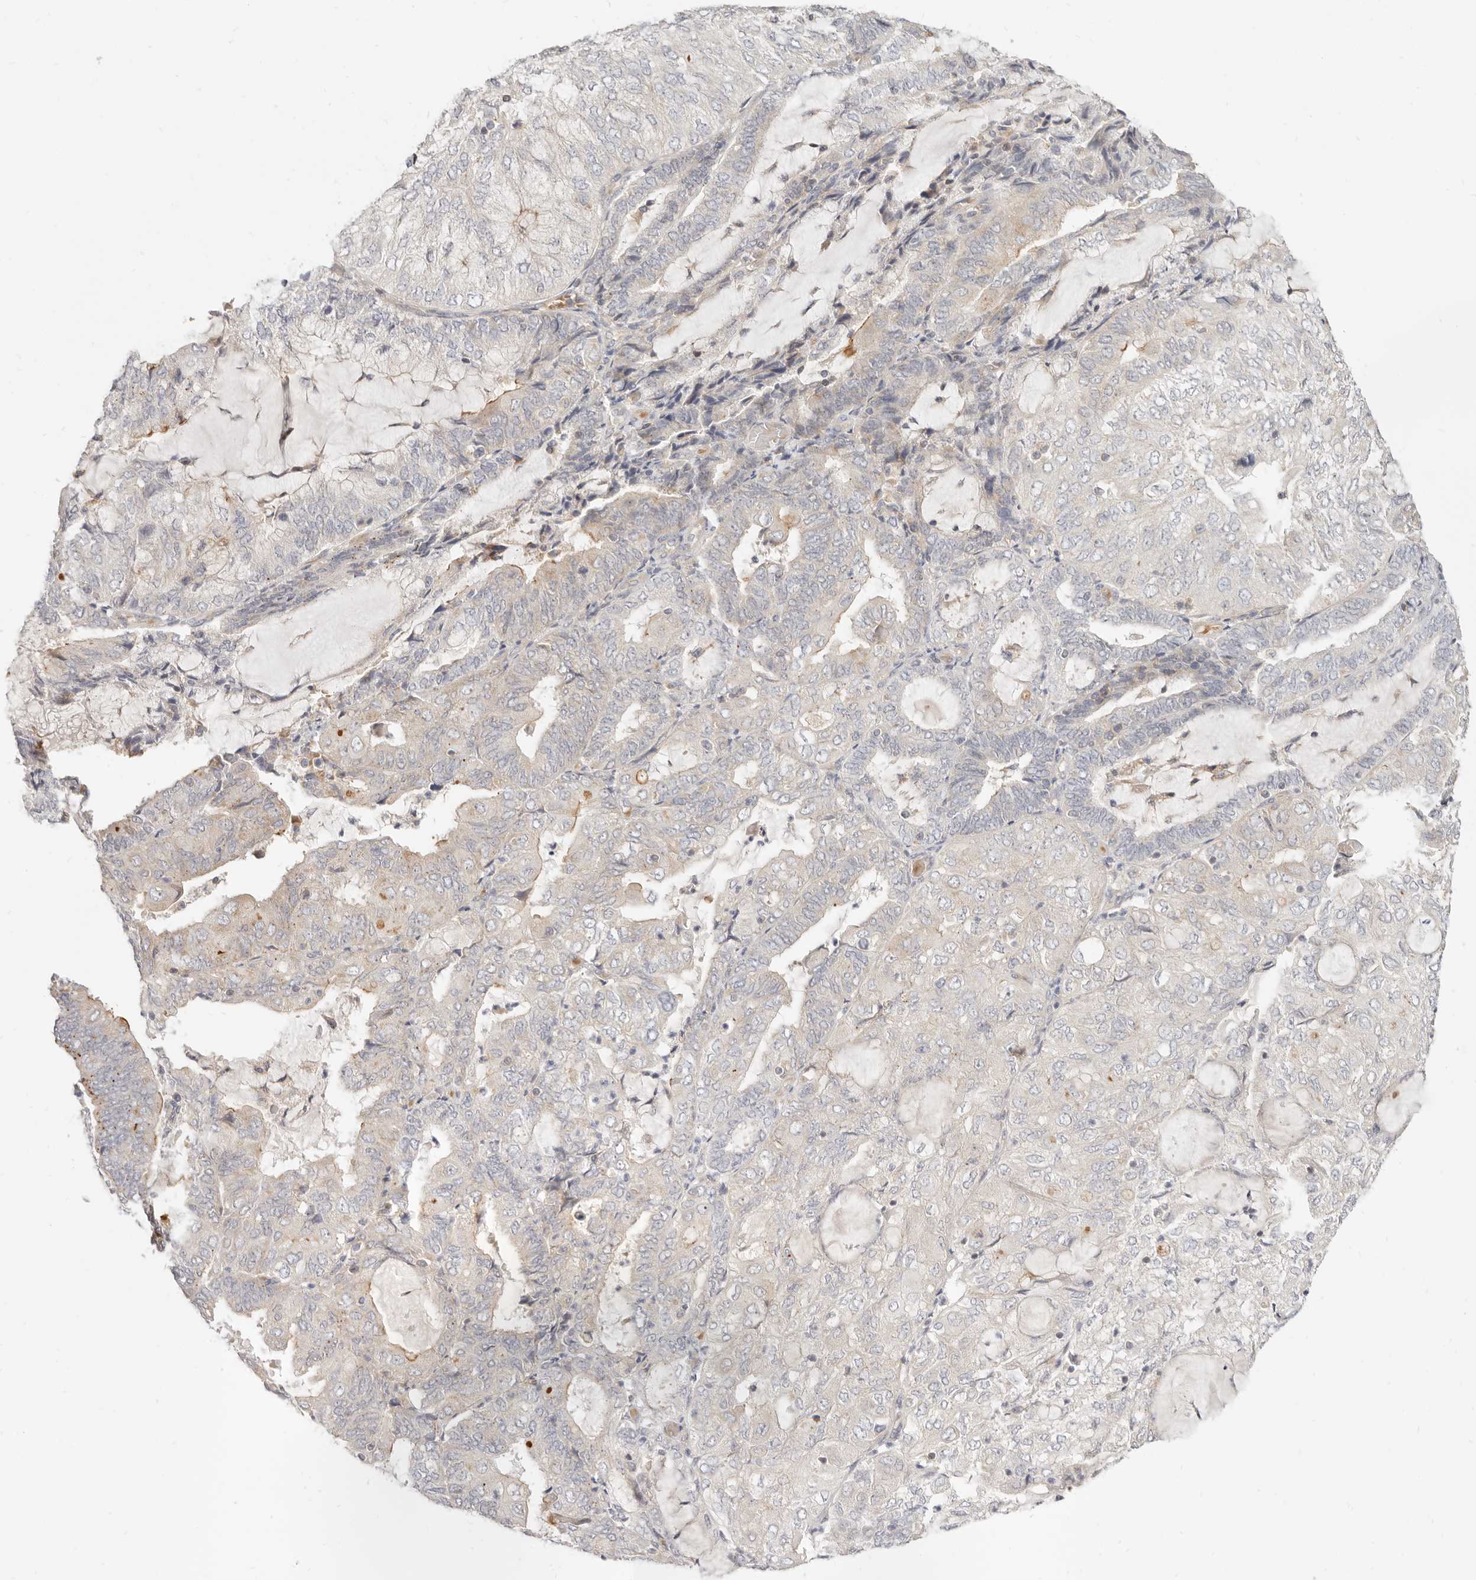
{"staining": {"intensity": "weak", "quantity": "<25%", "location": "cytoplasmic/membranous"}, "tissue": "endometrial cancer", "cell_type": "Tumor cells", "image_type": "cancer", "snomed": [{"axis": "morphology", "description": "Adenocarcinoma, NOS"}, {"axis": "topography", "description": "Endometrium"}], "caption": "A micrograph of endometrial cancer (adenocarcinoma) stained for a protein reveals no brown staining in tumor cells.", "gene": "LTB4R2", "patient": {"sex": "female", "age": 81}}